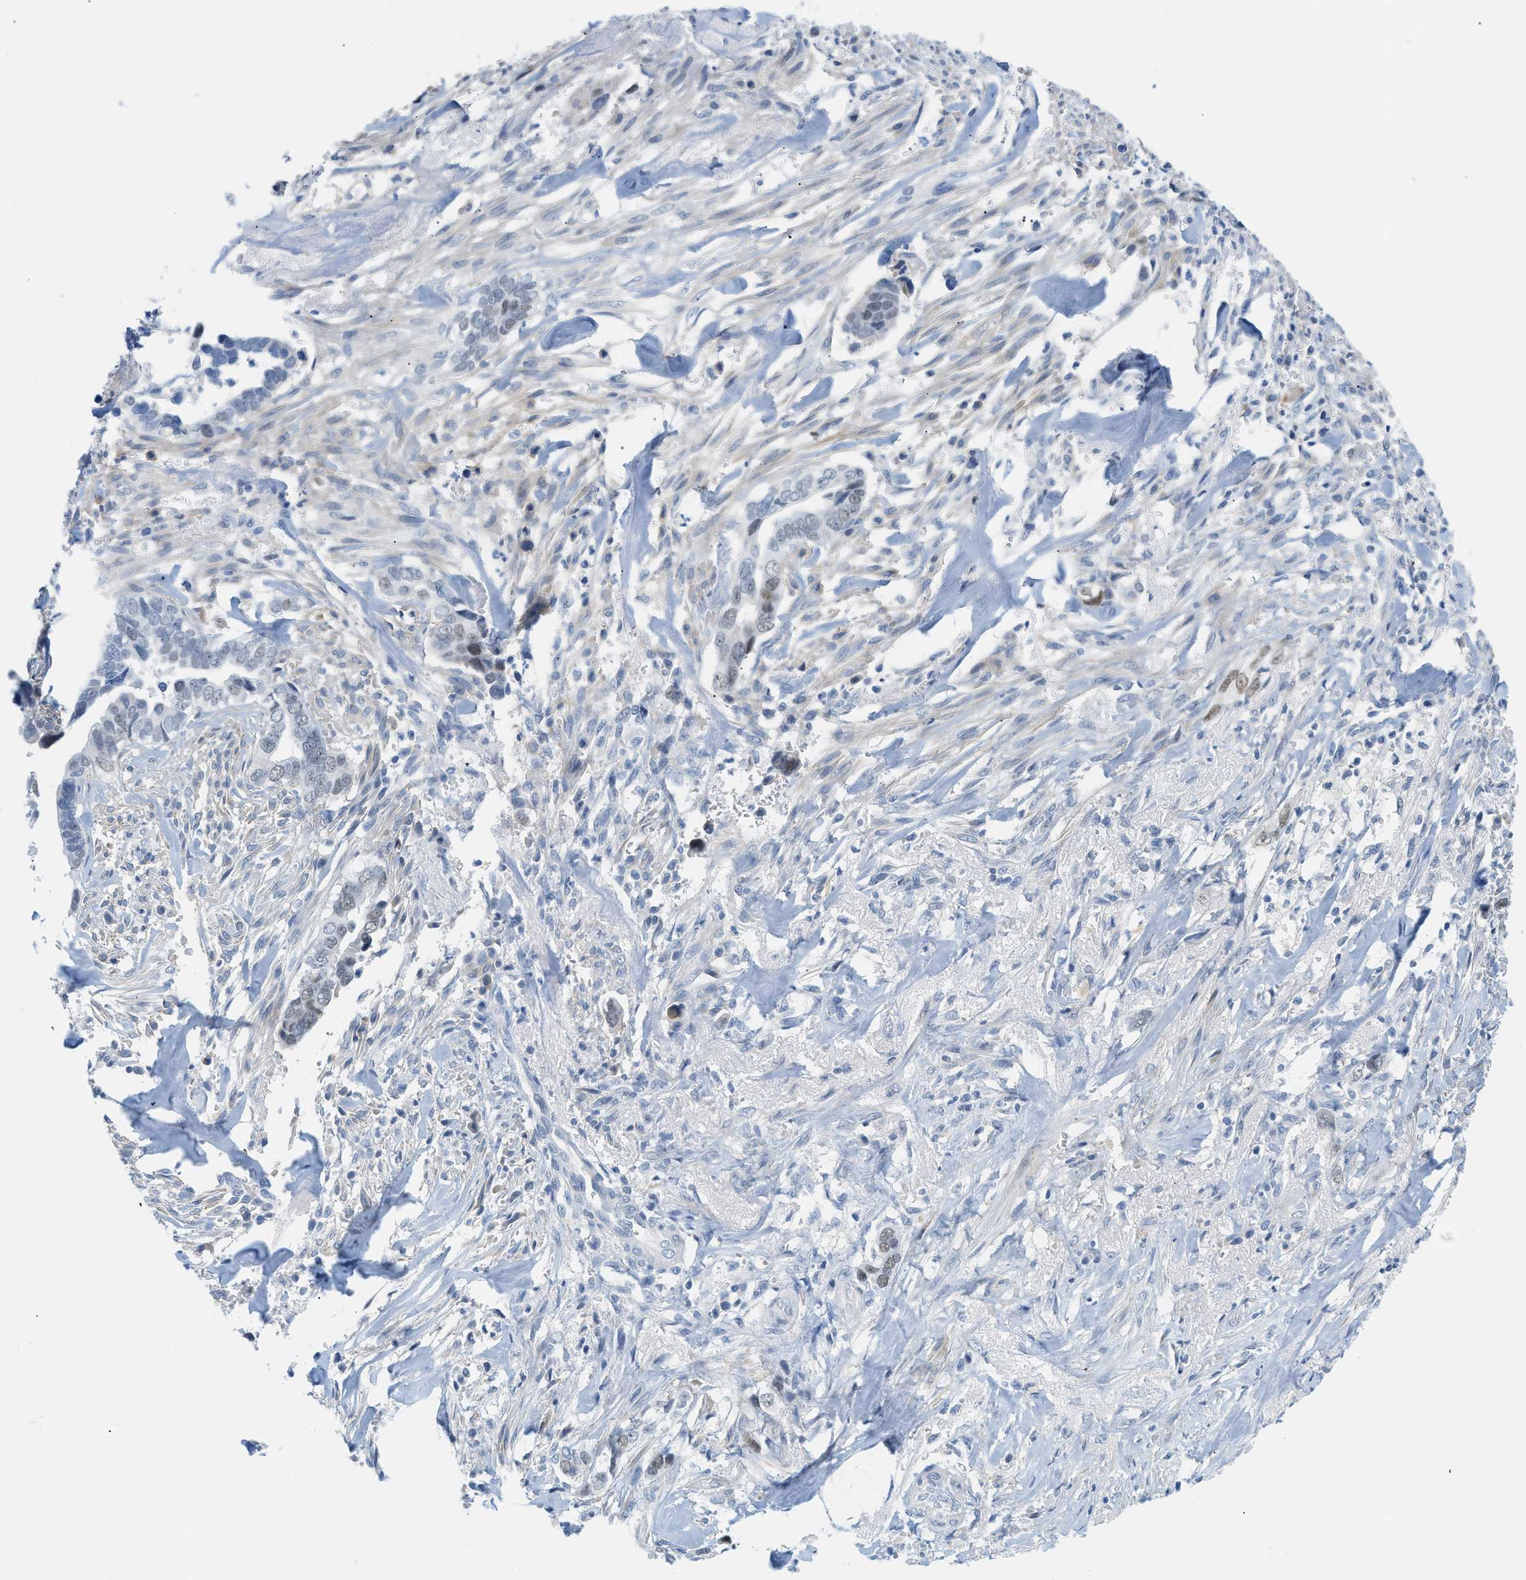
{"staining": {"intensity": "moderate", "quantity": "<25%", "location": "nuclear"}, "tissue": "liver cancer", "cell_type": "Tumor cells", "image_type": "cancer", "snomed": [{"axis": "morphology", "description": "Cholangiocarcinoma"}, {"axis": "topography", "description": "Liver"}], "caption": "Human cholangiocarcinoma (liver) stained with a protein marker shows moderate staining in tumor cells.", "gene": "HLTF", "patient": {"sex": "female", "age": 79}}